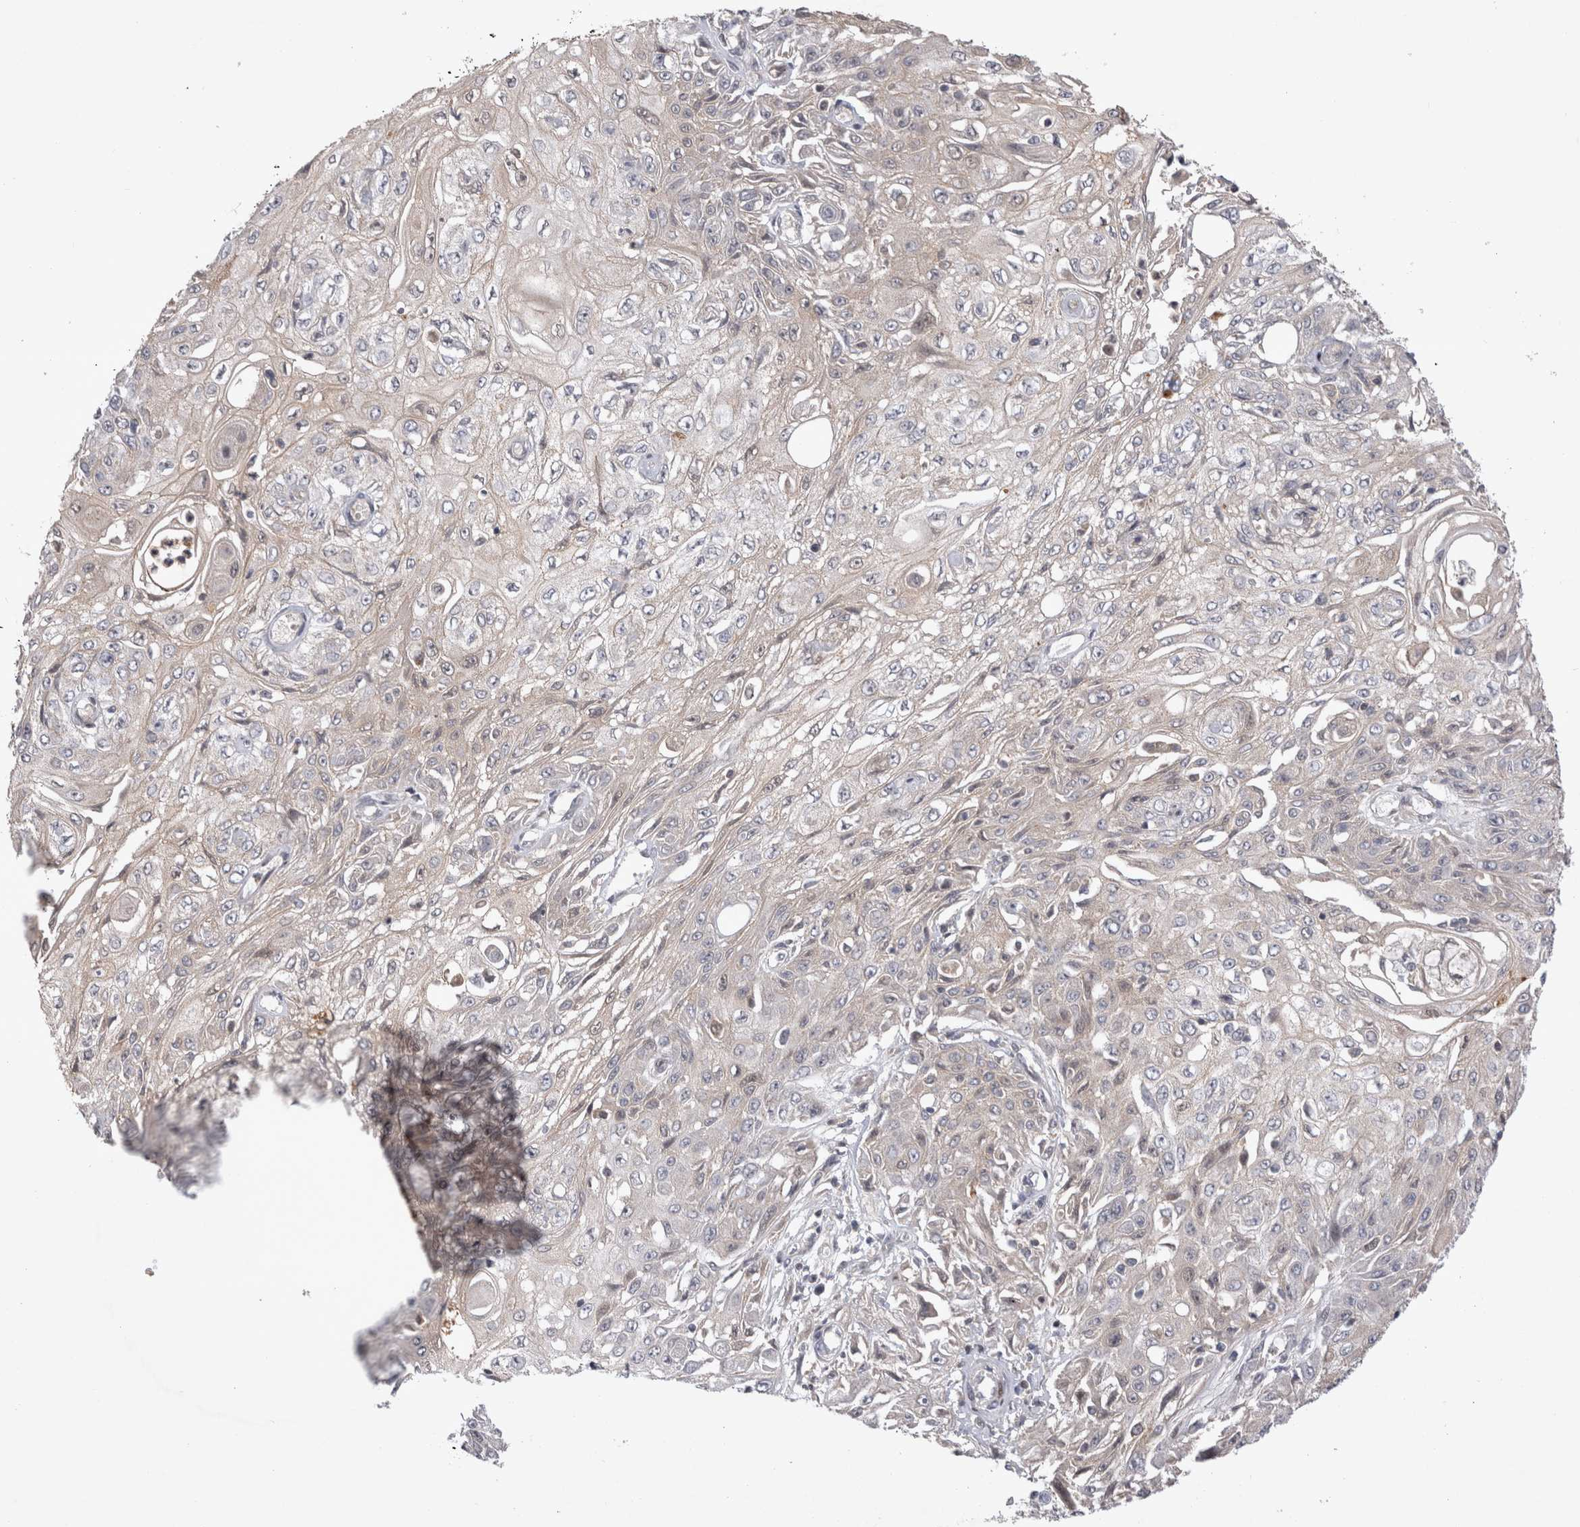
{"staining": {"intensity": "negative", "quantity": "none", "location": "none"}, "tissue": "skin cancer", "cell_type": "Tumor cells", "image_type": "cancer", "snomed": [{"axis": "morphology", "description": "Squamous cell carcinoma, NOS"}, {"axis": "morphology", "description": "Squamous cell carcinoma, metastatic, NOS"}, {"axis": "topography", "description": "Skin"}, {"axis": "topography", "description": "Lymph node"}], "caption": "Protein analysis of skin cancer (squamous cell carcinoma) shows no significant expression in tumor cells.", "gene": "PLEKHM1", "patient": {"sex": "male", "age": 75}}